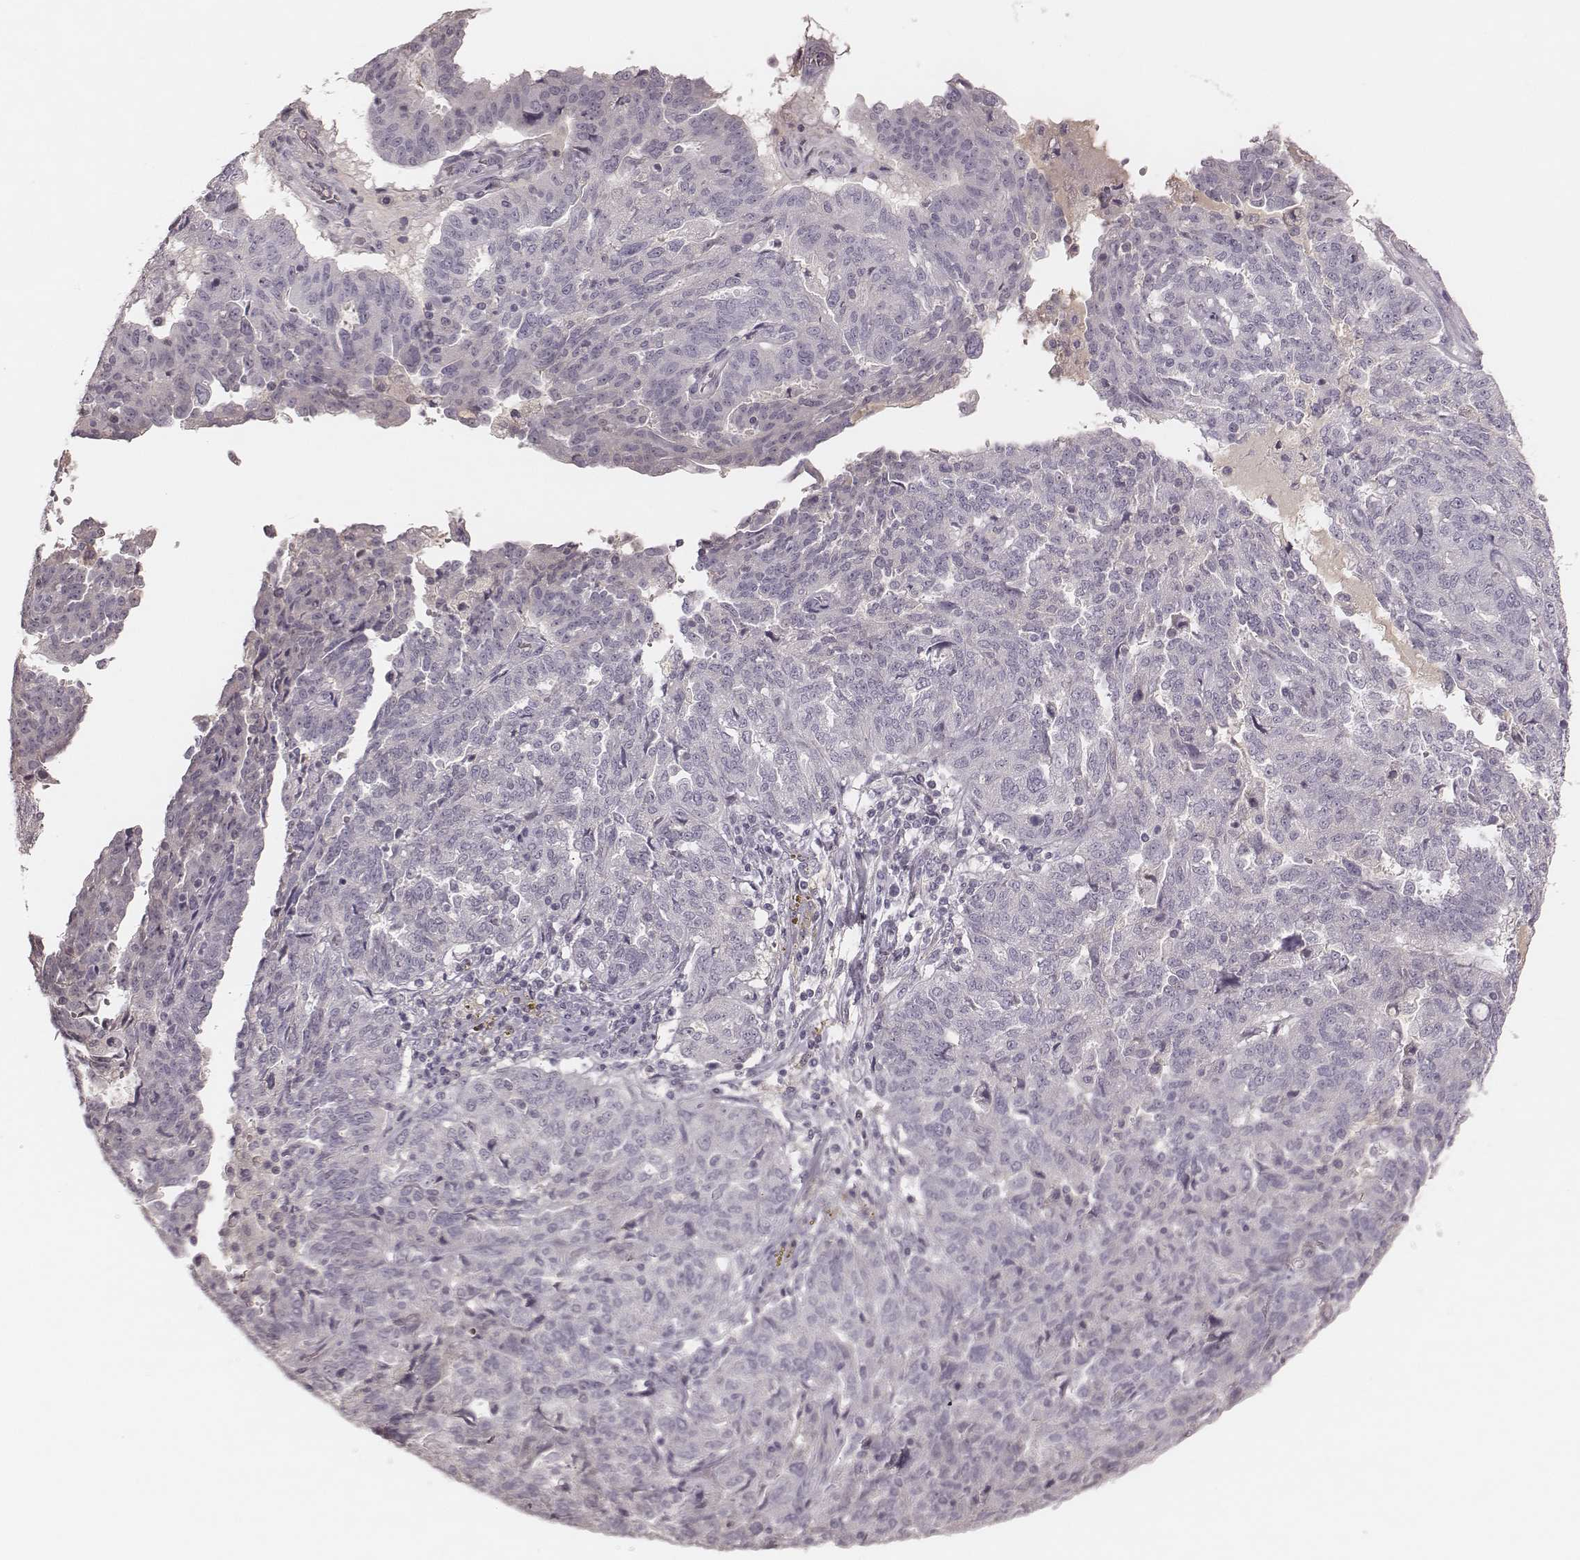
{"staining": {"intensity": "negative", "quantity": "none", "location": "none"}, "tissue": "ovarian cancer", "cell_type": "Tumor cells", "image_type": "cancer", "snomed": [{"axis": "morphology", "description": "Cystadenocarcinoma, serous, NOS"}, {"axis": "topography", "description": "Ovary"}], "caption": "Tumor cells are negative for protein expression in human ovarian cancer (serous cystadenocarcinoma). (IHC, brightfield microscopy, high magnification).", "gene": "SMIM24", "patient": {"sex": "female", "age": 67}}